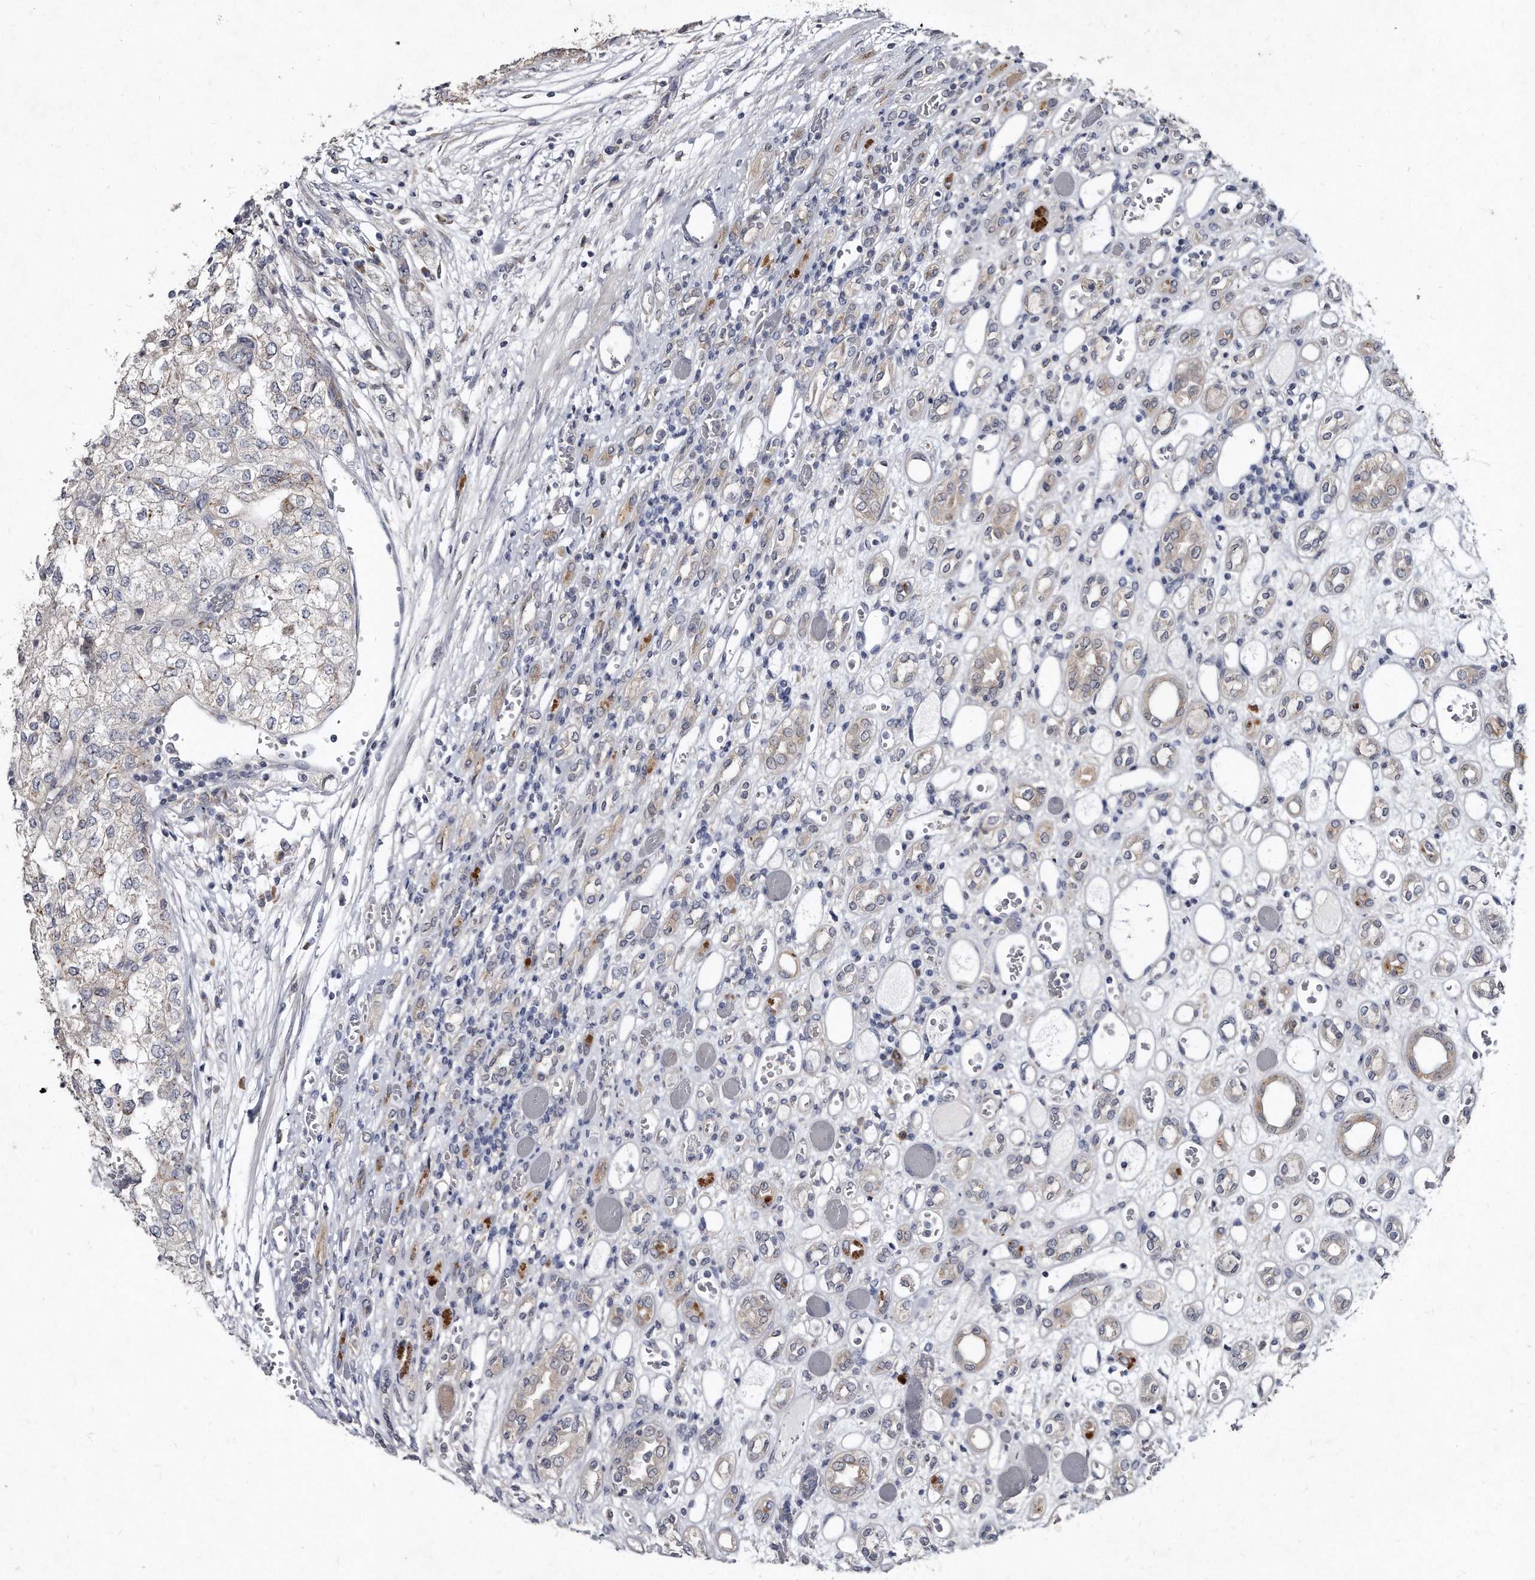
{"staining": {"intensity": "negative", "quantity": "none", "location": "none"}, "tissue": "renal cancer", "cell_type": "Tumor cells", "image_type": "cancer", "snomed": [{"axis": "morphology", "description": "Adenocarcinoma, NOS"}, {"axis": "topography", "description": "Kidney"}], "caption": "An image of human renal cancer is negative for staining in tumor cells. (Stains: DAB (3,3'-diaminobenzidine) IHC with hematoxylin counter stain, Microscopy: brightfield microscopy at high magnification).", "gene": "KLHDC3", "patient": {"sex": "female", "age": 54}}